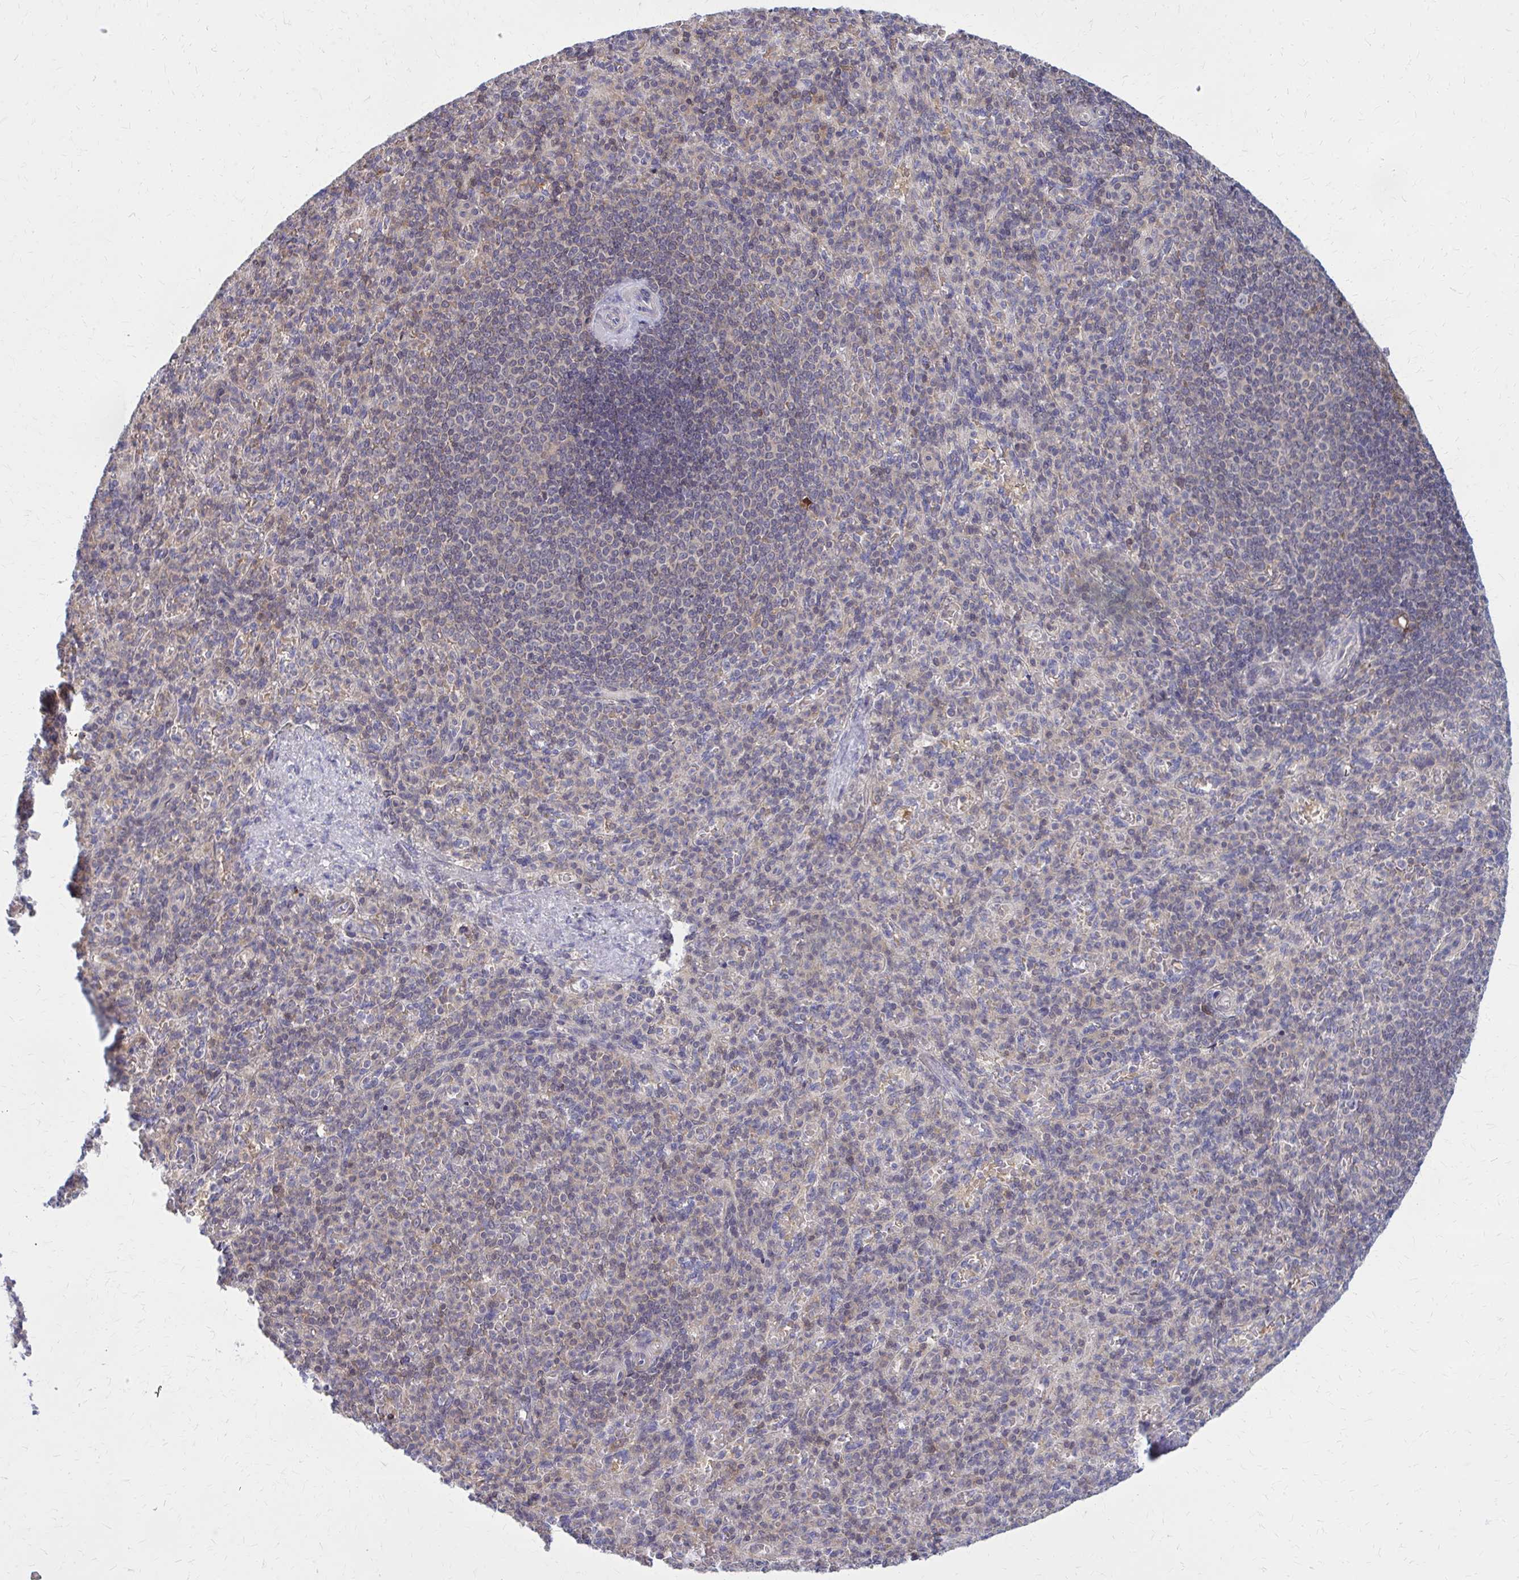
{"staining": {"intensity": "weak", "quantity": "<25%", "location": "cytoplasmic/membranous"}, "tissue": "spleen", "cell_type": "Cells in red pulp", "image_type": "normal", "snomed": [{"axis": "morphology", "description": "Normal tissue, NOS"}, {"axis": "topography", "description": "Spleen"}], "caption": "The histopathology image exhibits no significant expression in cells in red pulp of spleen.", "gene": "DBI", "patient": {"sex": "female", "age": 74}}